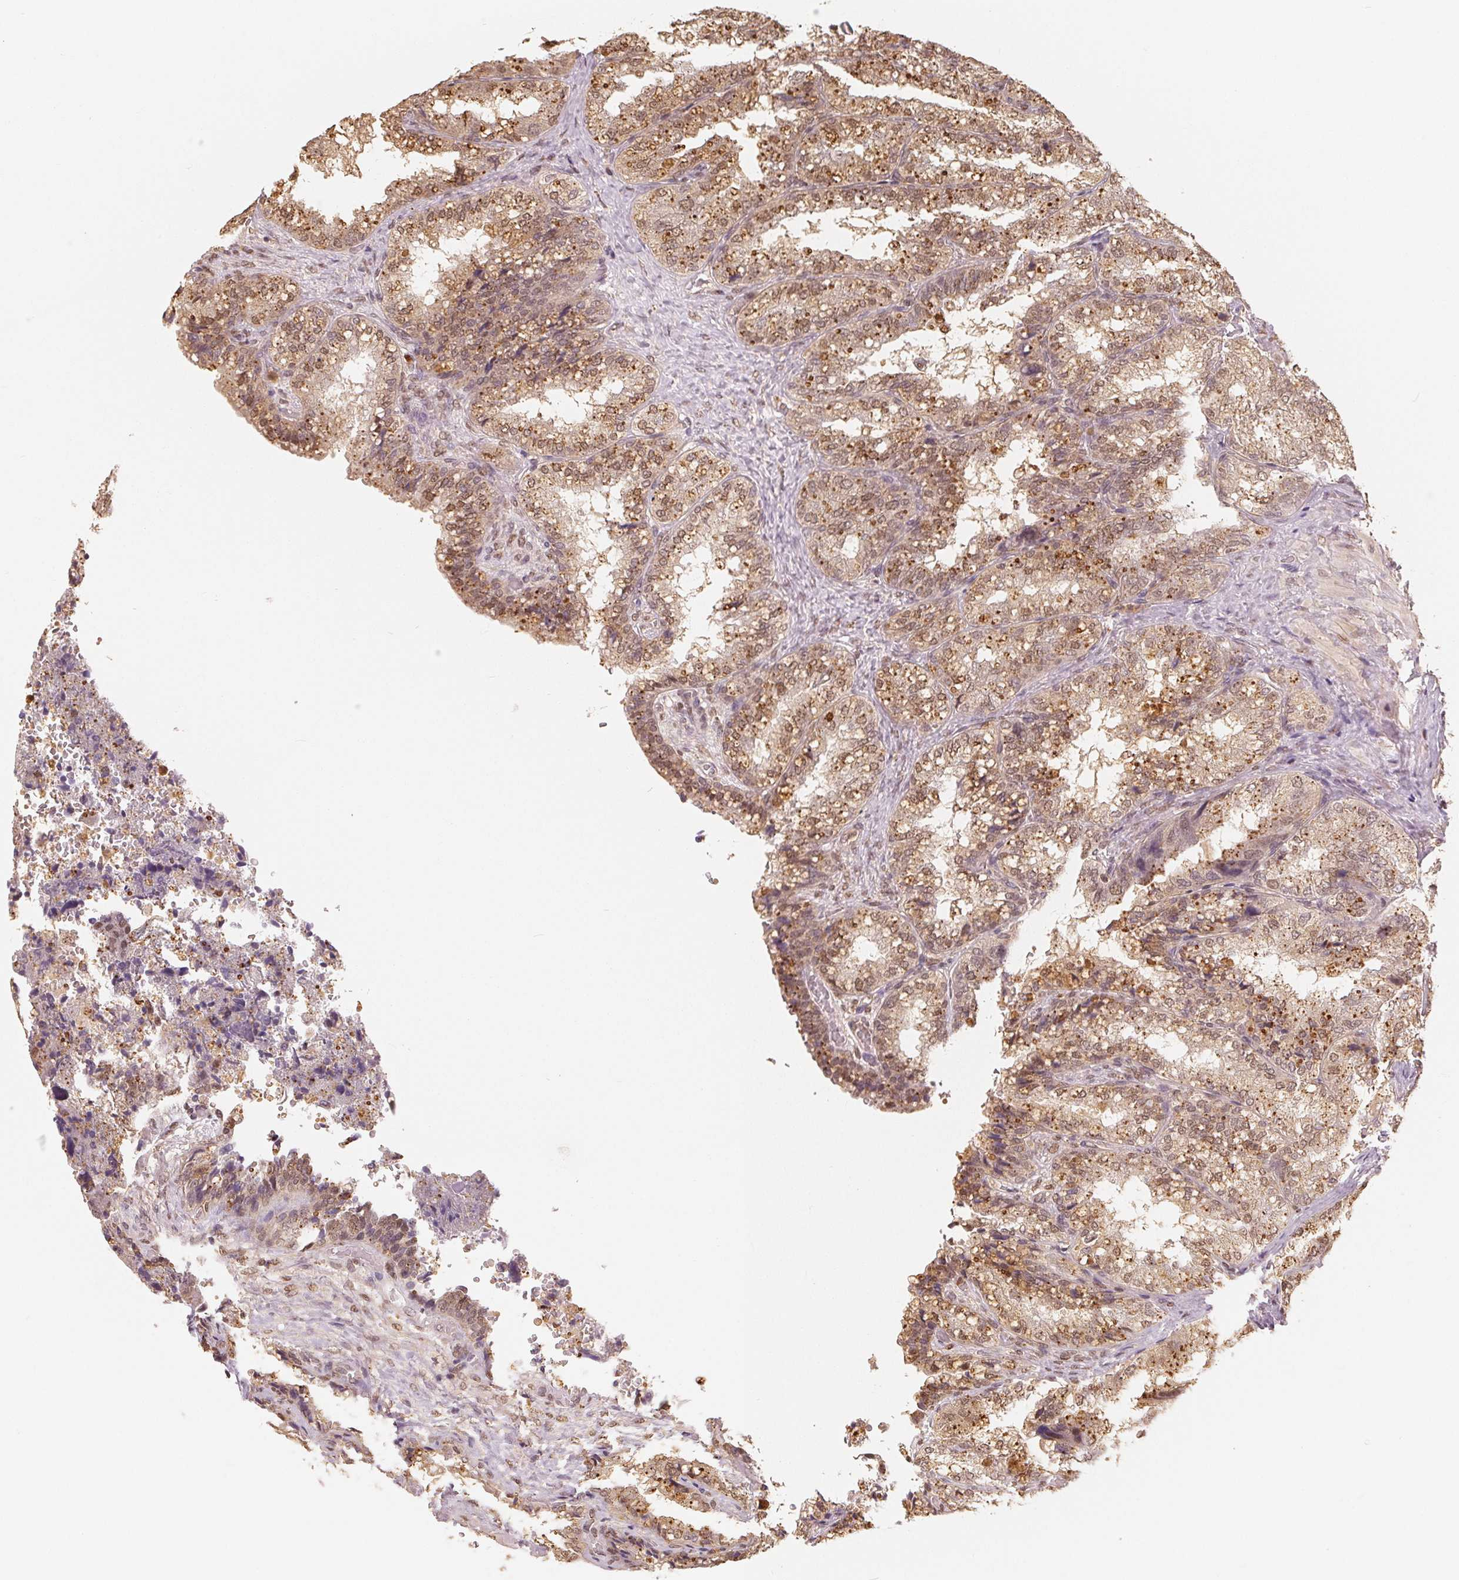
{"staining": {"intensity": "moderate", "quantity": ">75%", "location": "cytoplasmic/membranous,nuclear"}, "tissue": "seminal vesicle", "cell_type": "Glandular cells", "image_type": "normal", "snomed": [{"axis": "morphology", "description": "Normal tissue, NOS"}, {"axis": "topography", "description": "Seminal veicle"}], "caption": "An immunohistochemistry histopathology image of benign tissue is shown. Protein staining in brown shows moderate cytoplasmic/membranous,nuclear positivity in seminal vesicle within glandular cells.", "gene": "GUSB", "patient": {"sex": "male", "age": 57}}